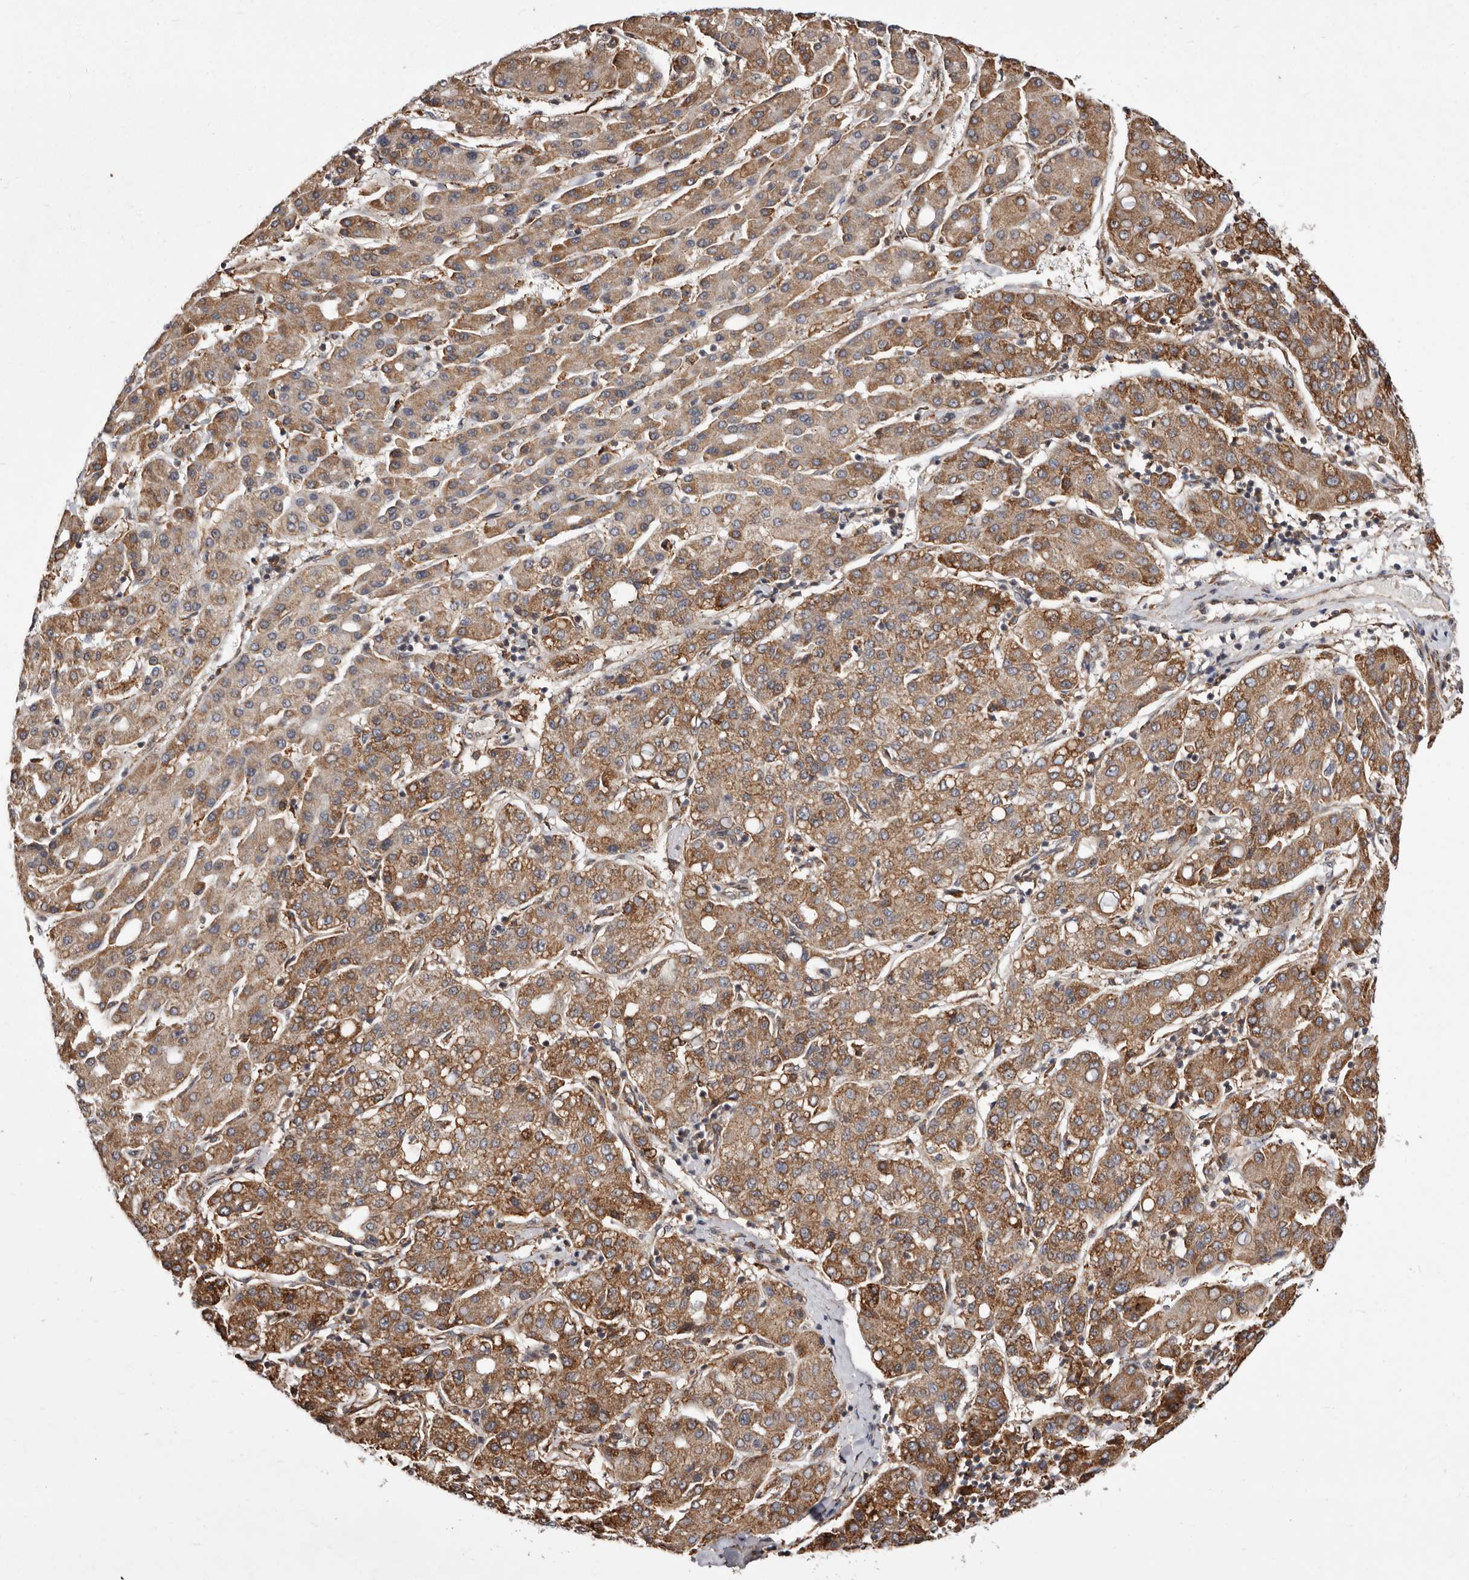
{"staining": {"intensity": "moderate", "quantity": ">75%", "location": "cytoplasmic/membranous"}, "tissue": "liver cancer", "cell_type": "Tumor cells", "image_type": "cancer", "snomed": [{"axis": "morphology", "description": "Carcinoma, Hepatocellular, NOS"}, {"axis": "topography", "description": "Liver"}], "caption": "Brown immunohistochemical staining in human hepatocellular carcinoma (liver) displays moderate cytoplasmic/membranous positivity in approximately >75% of tumor cells.", "gene": "RRM2B", "patient": {"sex": "male", "age": 65}}